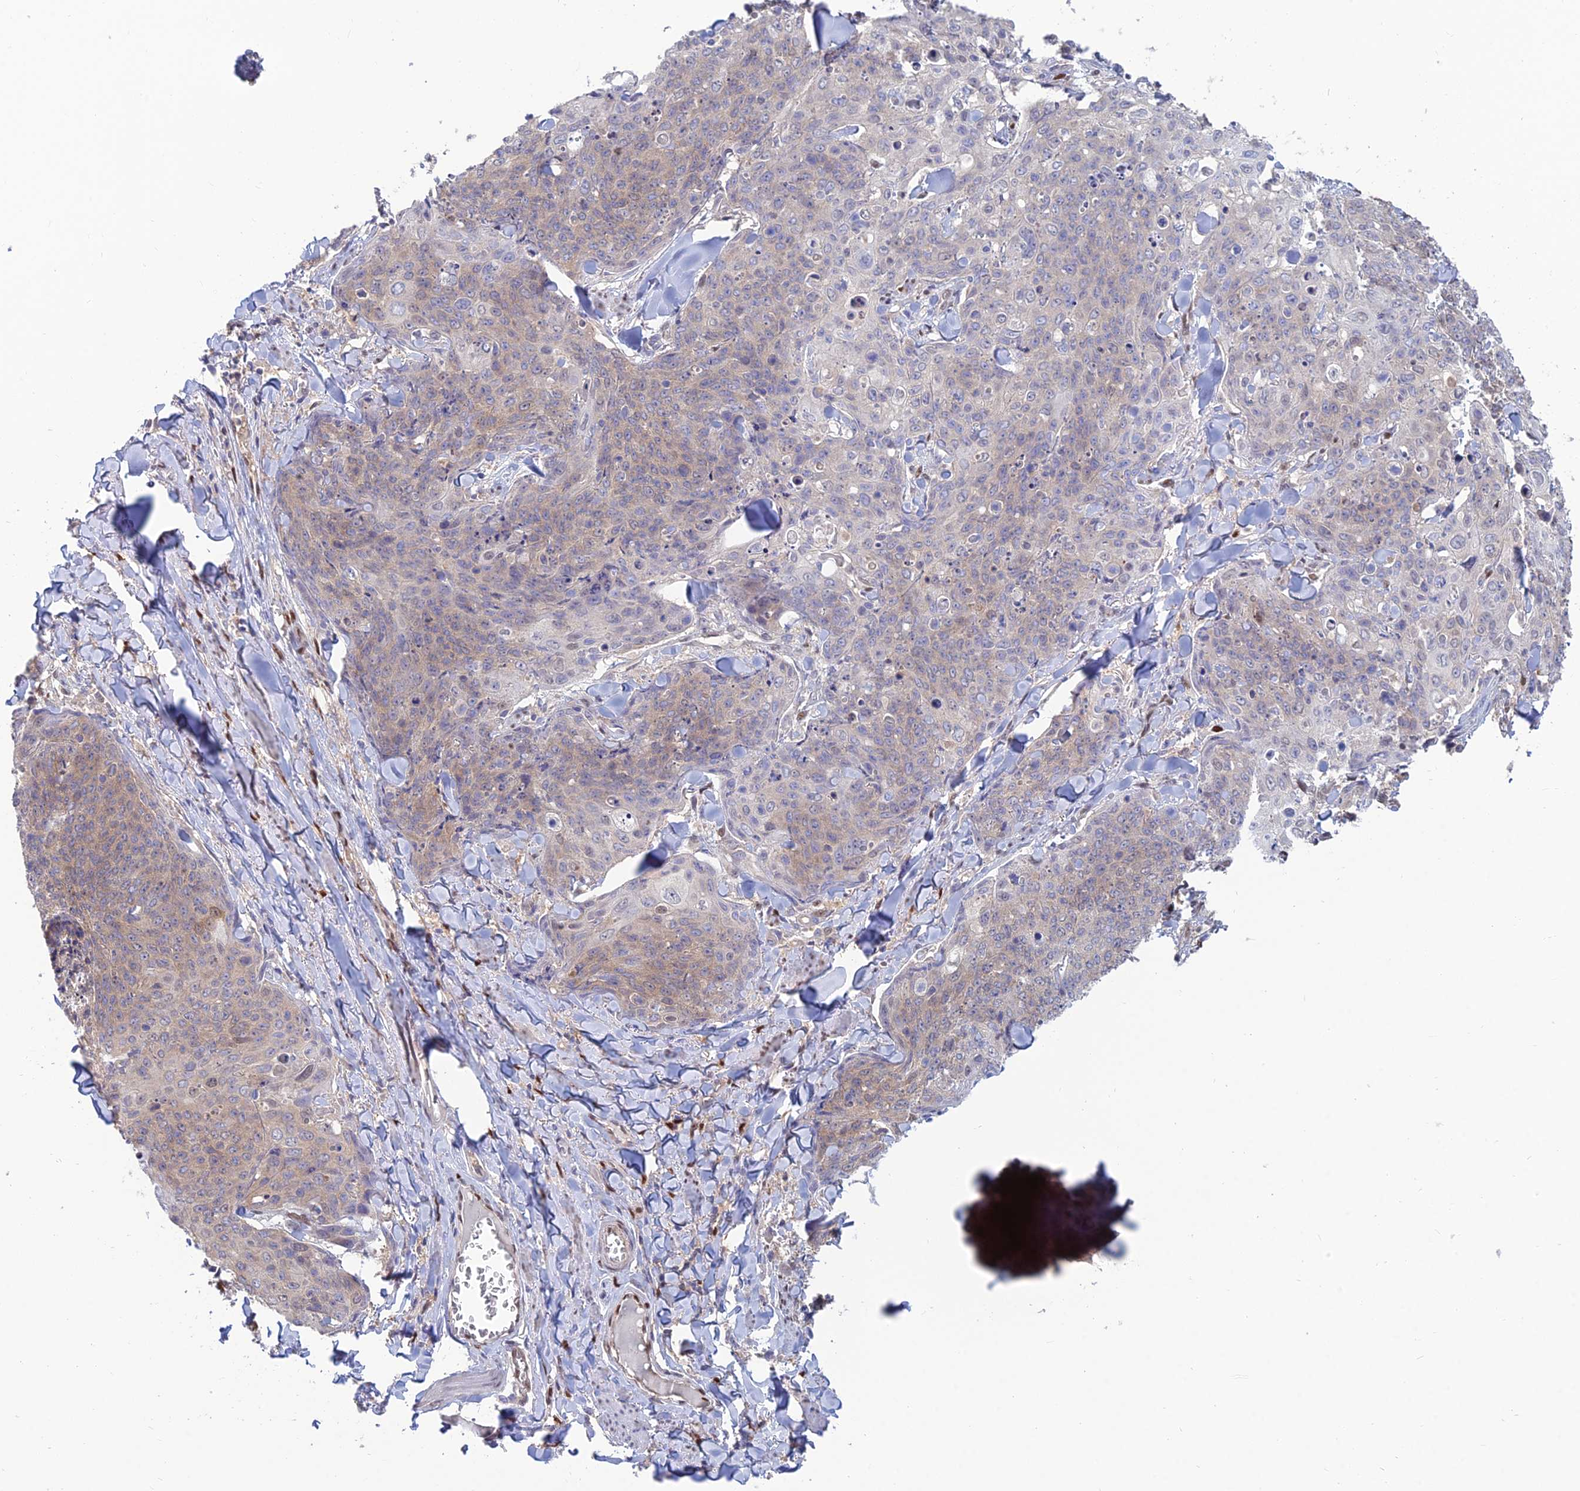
{"staining": {"intensity": "weak", "quantity": "25%-75%", "location": "cytoplasmic/membranous"}, "tissue": "skin cancer", "cell_type": "Tumor cells", "image_type": "cancer", "snomed": [{"axis": "morphology", "description": "Squamous cell carcinoma, NOS"}, {"axis": "topography", "description": "Skin"}, {"axis": "topography", "description": "Vulva"}], "caption": "A low amount of weak cytoplasmic/membranous positivity is present in approximately 25%-75% of tumor cells in skin squamous cell carcinoma tissue. (IHC, brightfield microscopy, high magnification).", "gene": "DNPEP", "patient": {"sex": "female", "age": 85}}